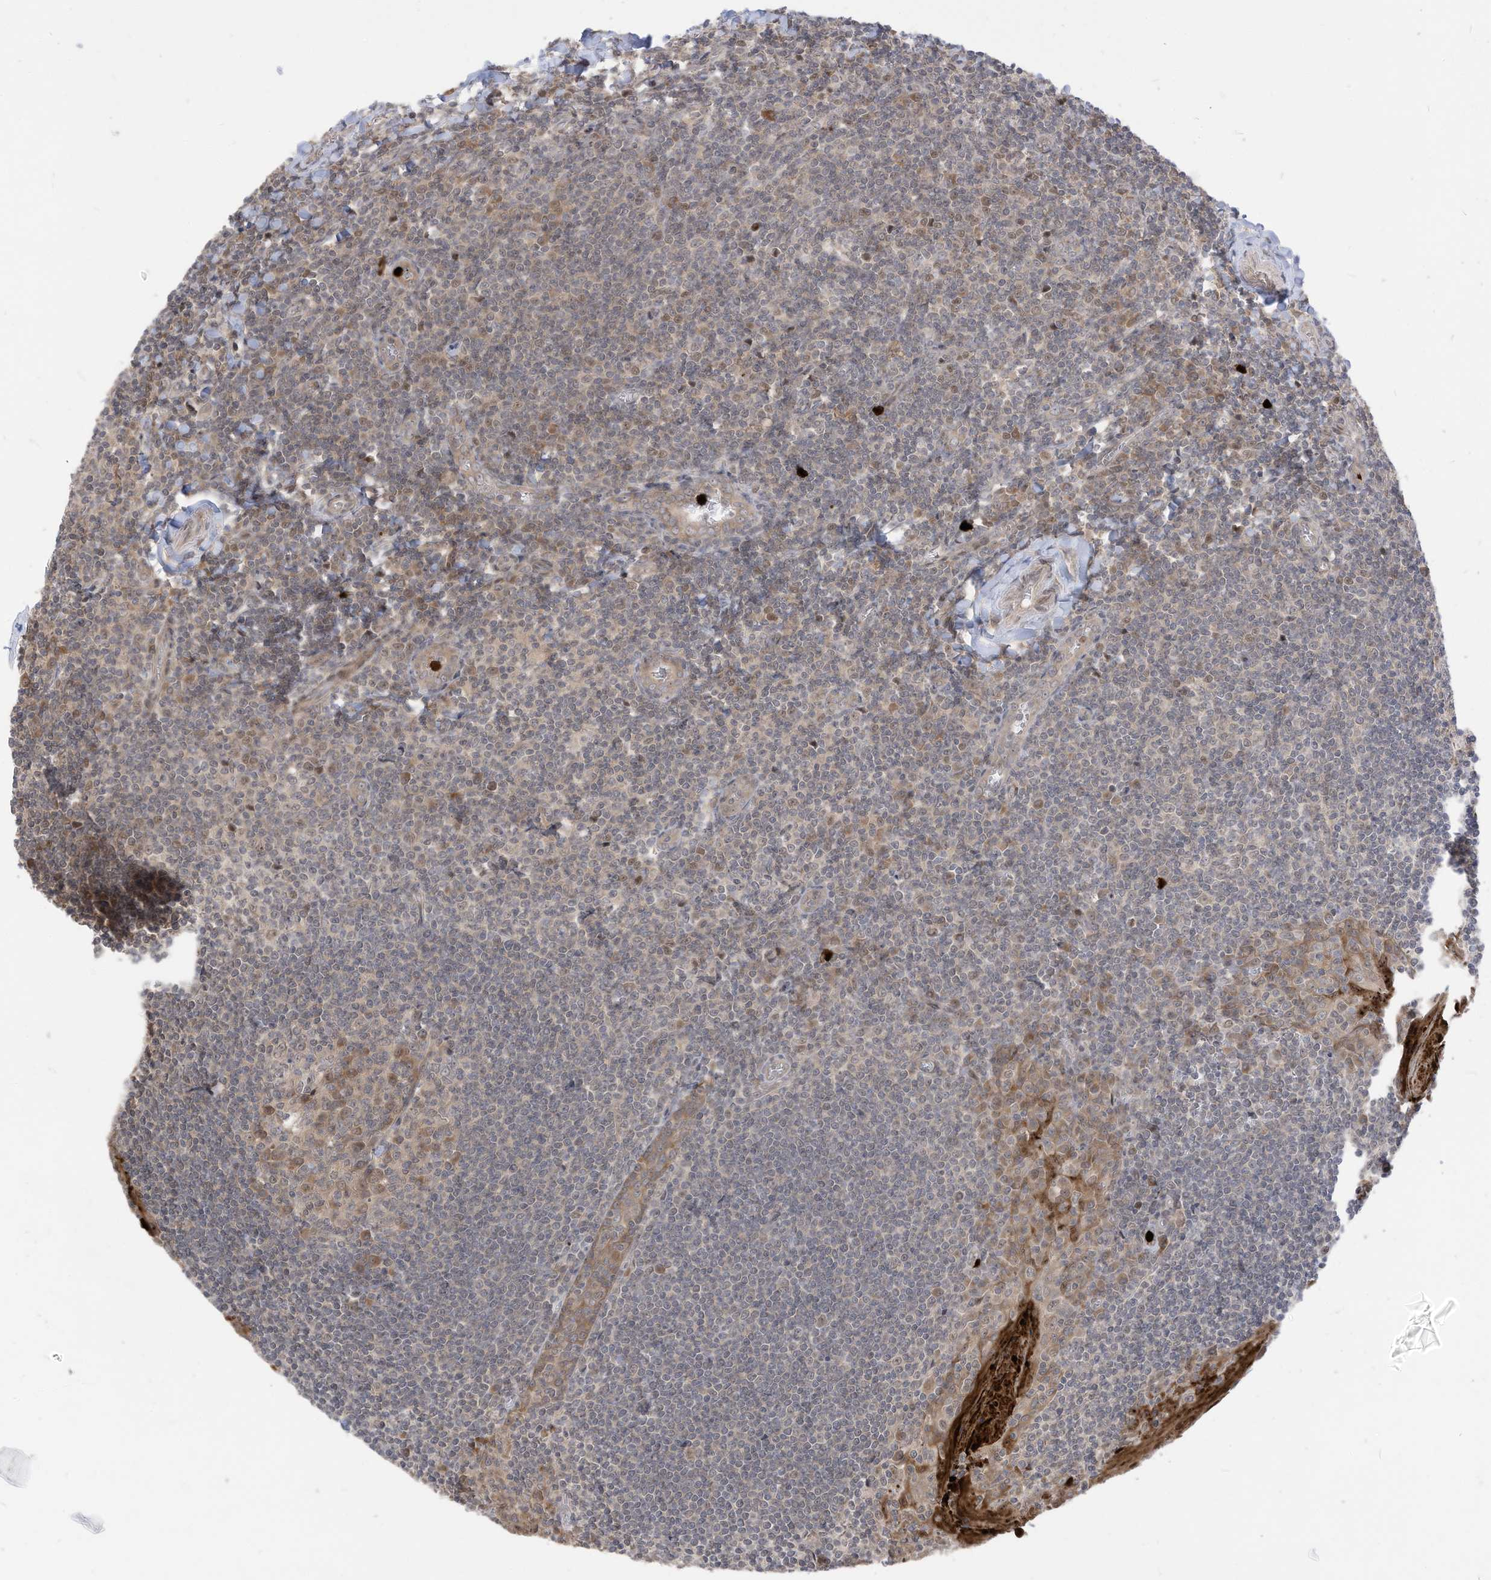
{"staining": {"intensity": "moderate", "quantity": "<25%", "location": "cytoplasmic/membranous"}, "tissue": "tonsil", "cell_type": "Germinal center cells", "image_type": "normal", "snomed": [{"axis": "morphology", "description": "Normal tissue, NOS"}, {"axis": "topography", "description": "Tonsil"}], "caption": "Germinal center cells reveal moderate cytoplasmic/membranous expression in approximately <25% of cells in benign tonsil.", "gene": "CNKSR1", "patient": {"sex": "male", "age": 27}}